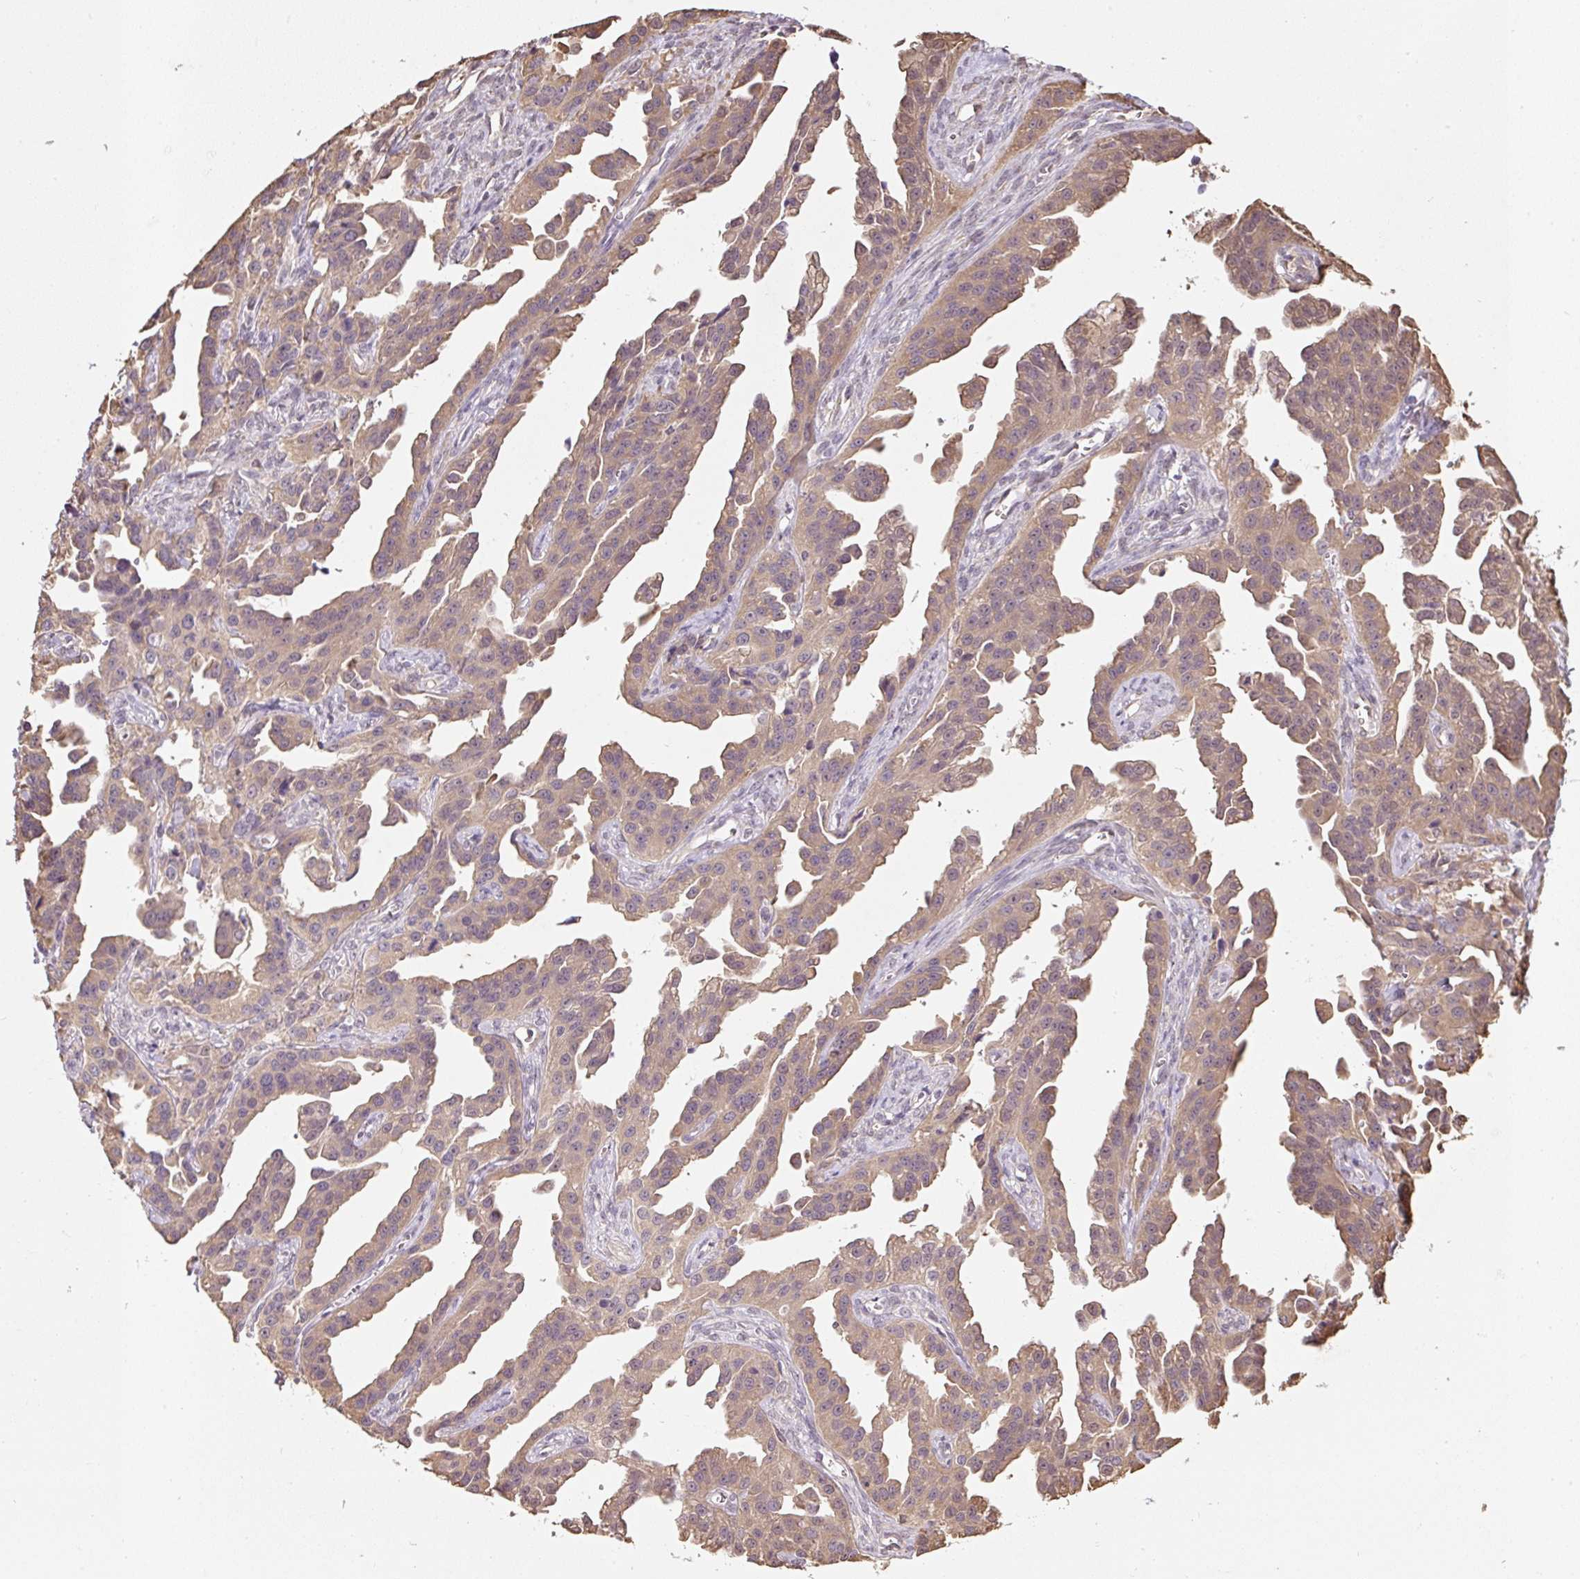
{"staining": {"intensity": "weak", "quantity": ">75%", "location": "cytoplasmic/membranous,nuclear"}, "tissue": "ovarian cancer", "cell_type": "Tumor cells", "image_type": "cancer", "snomed": [{"axis": "morphology", "description": "Cystadenocarcinoma, serous, NOS"}, {"axis": "topography", "description": "Ovary"}], "caption": "Serous cystadenocarcinoma (ovarian) stained for a protein demonstrates weak cytoplasmic/membranous and nuclear positivity in tumor cells. (Brightfield microscopy of DAB IHC at high magnification).", "gene": "TMEM170B", "patient": {"sex": "female", "age": 75}}